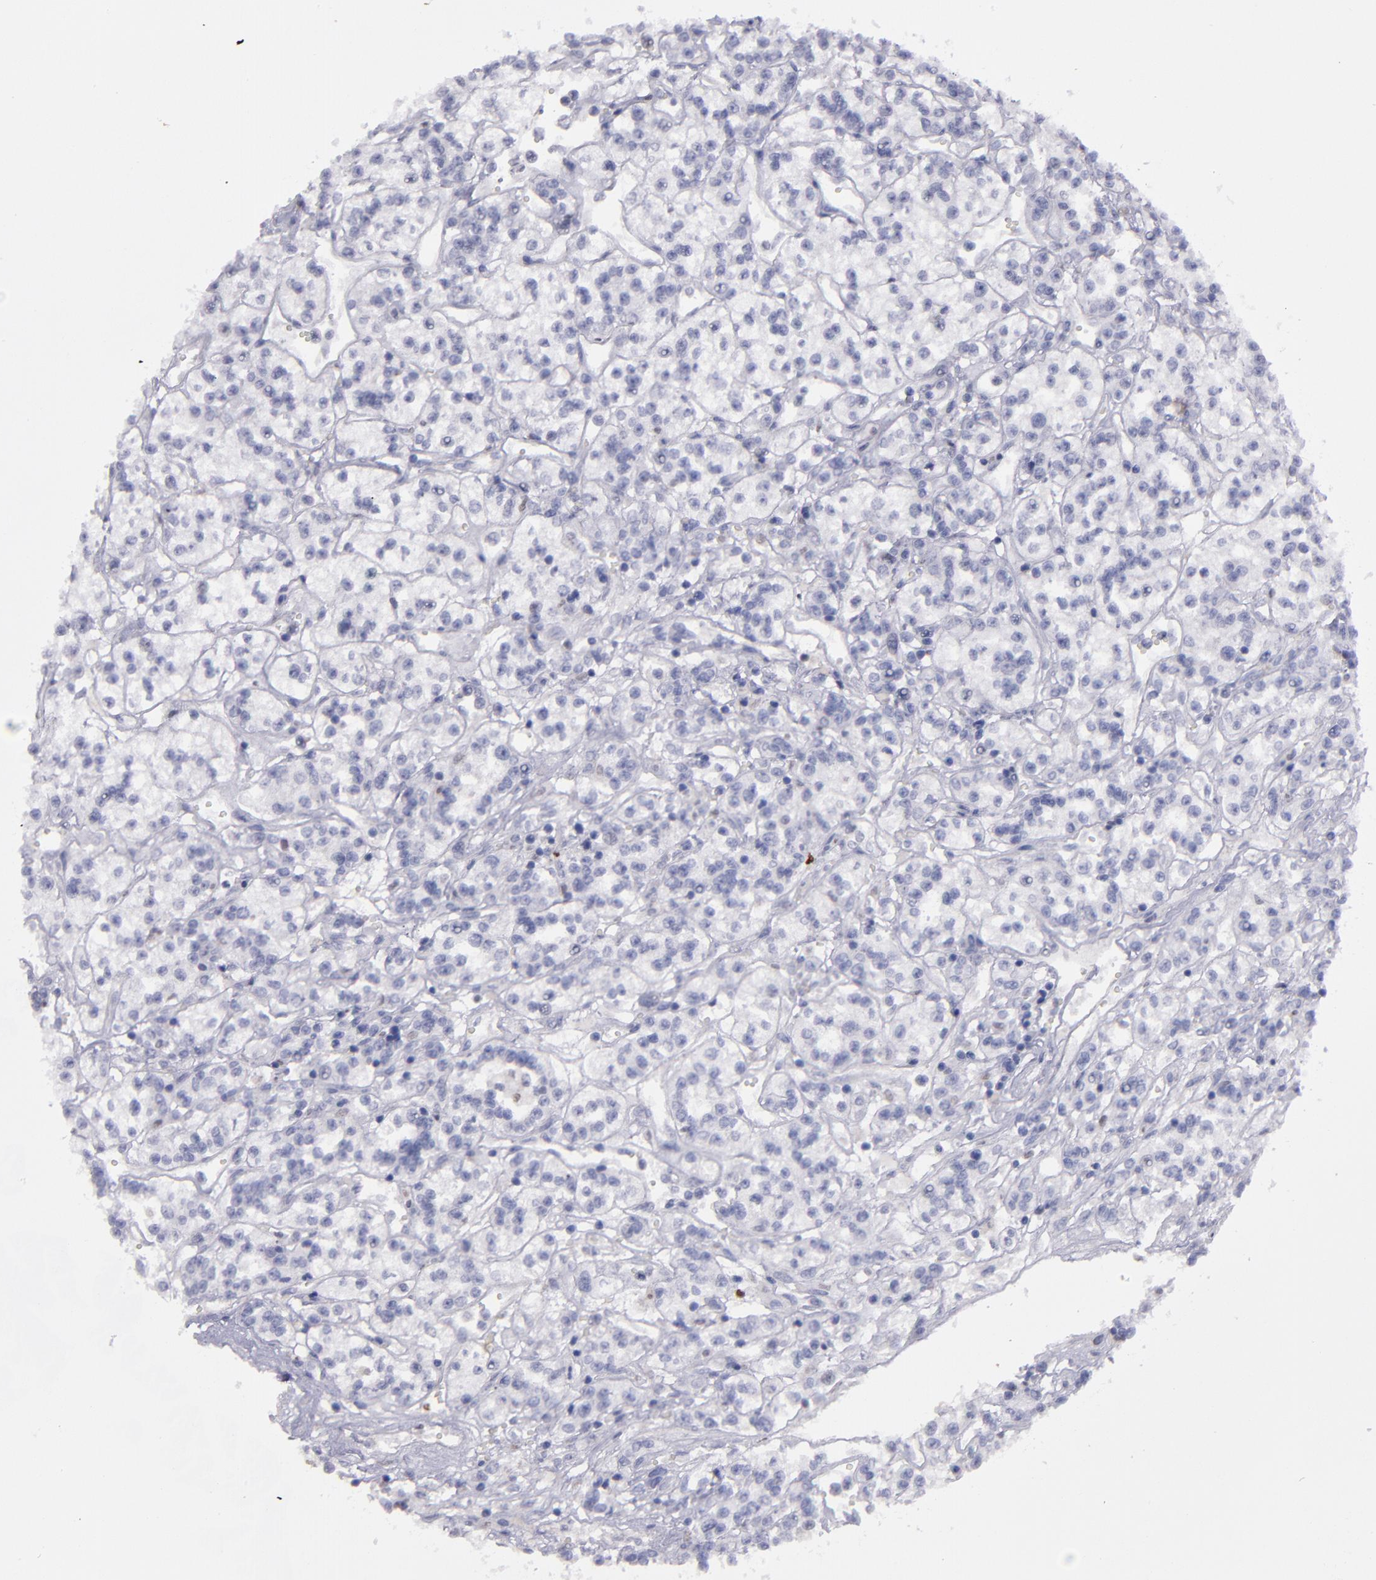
{"staining": {"intensity": "negative", "quantity": "none", "location": "none"}, "tissue": "renal cancer", "cell_type": "Tumor cells", "image_type": "cancer", "snomed": [{"axis": "morphology", "description": "Adenocarcinoma, NOS"}, {"axis": "topography", "description": "Kidney"}], "caption": "IHC image of neoplastic tissue: renal adenocarcinoma stained with DAB (3,3'-diaminobenzidine) demonstrates no significant protein positivity in tumor cells.", "gene": "IRF8", "patient": {"sex": "female", "age": 76}}